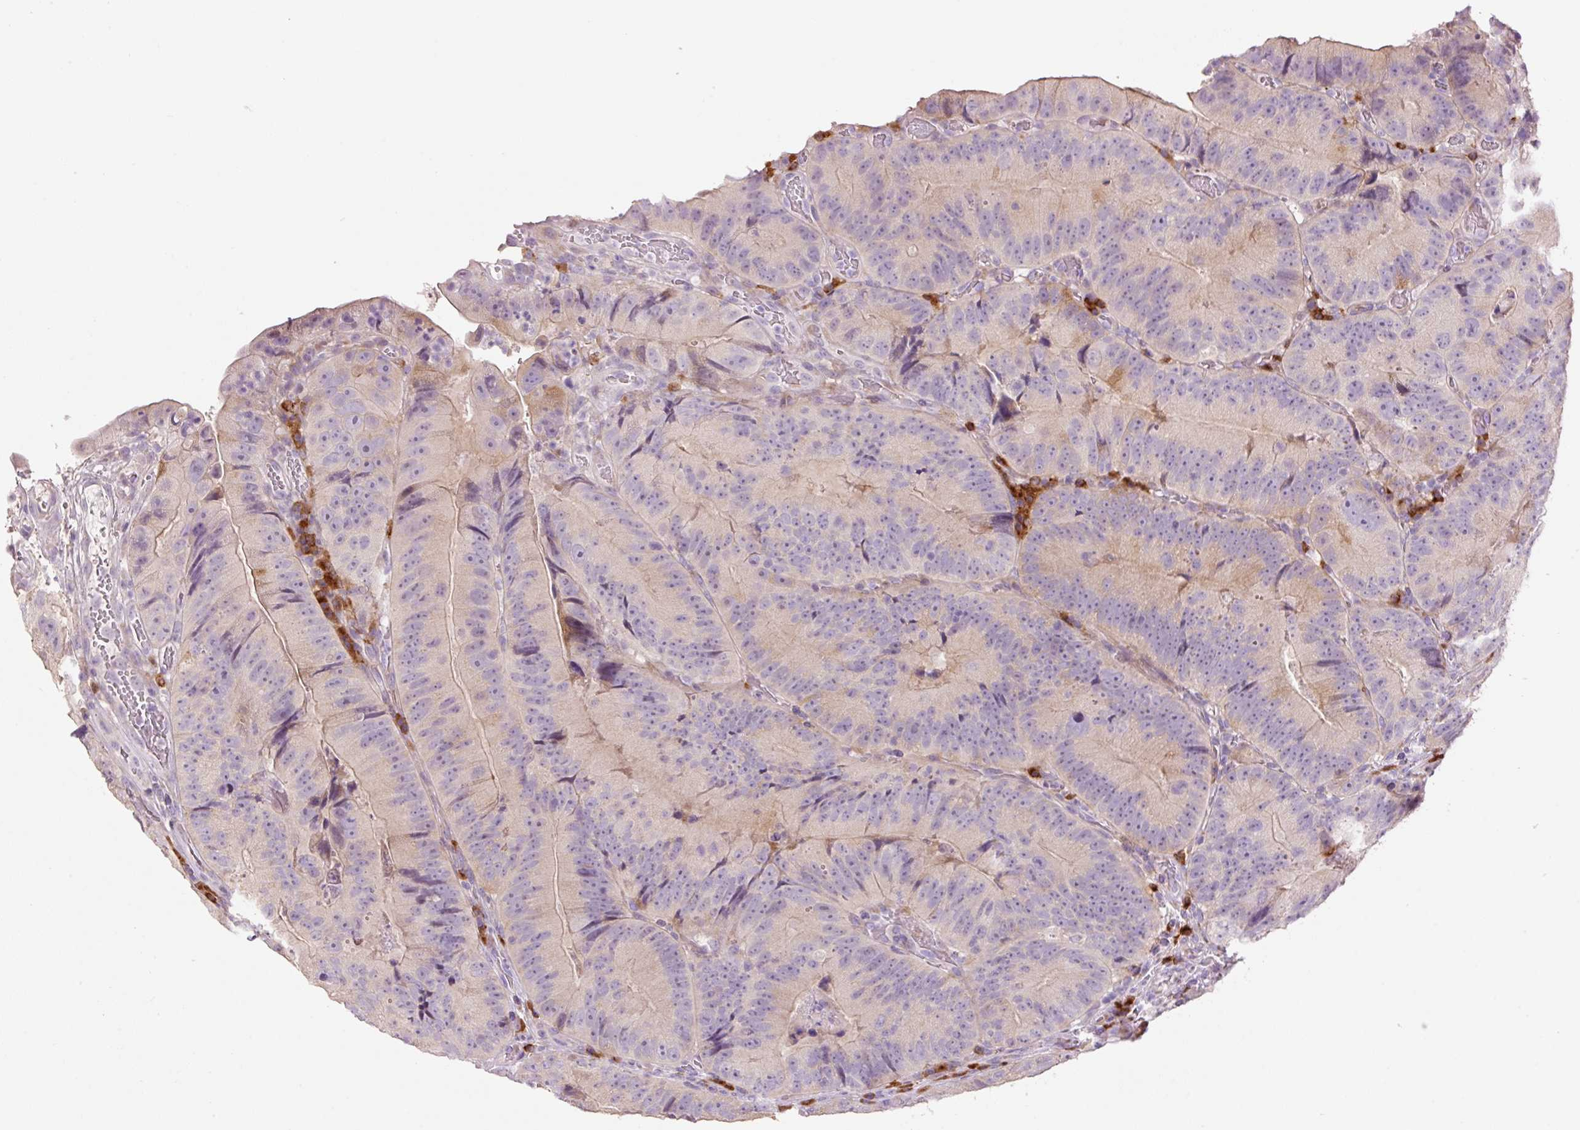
{"staining": {"intensity": "weak", "quantity": "25%-75%", "location": "cytoplasmic/membranous"}, "tissue": "colorectal cancer", "cell_type": "Tumor cells", "image_type": "cancer", "snomed": [{"axis": "morphology", "description": "Adenocarcinoma, NOS"}, {"axis": "topography", "description": "Colon"}], "caption": "Protein expression analysis of human adenocarcinoma (colorectal) reveals weak cytoplasmic/membranous expression in approximately 25%-75% of tumor cells.", "gene": "HAX1", "patient": {"sex": "female", "age": 86}}